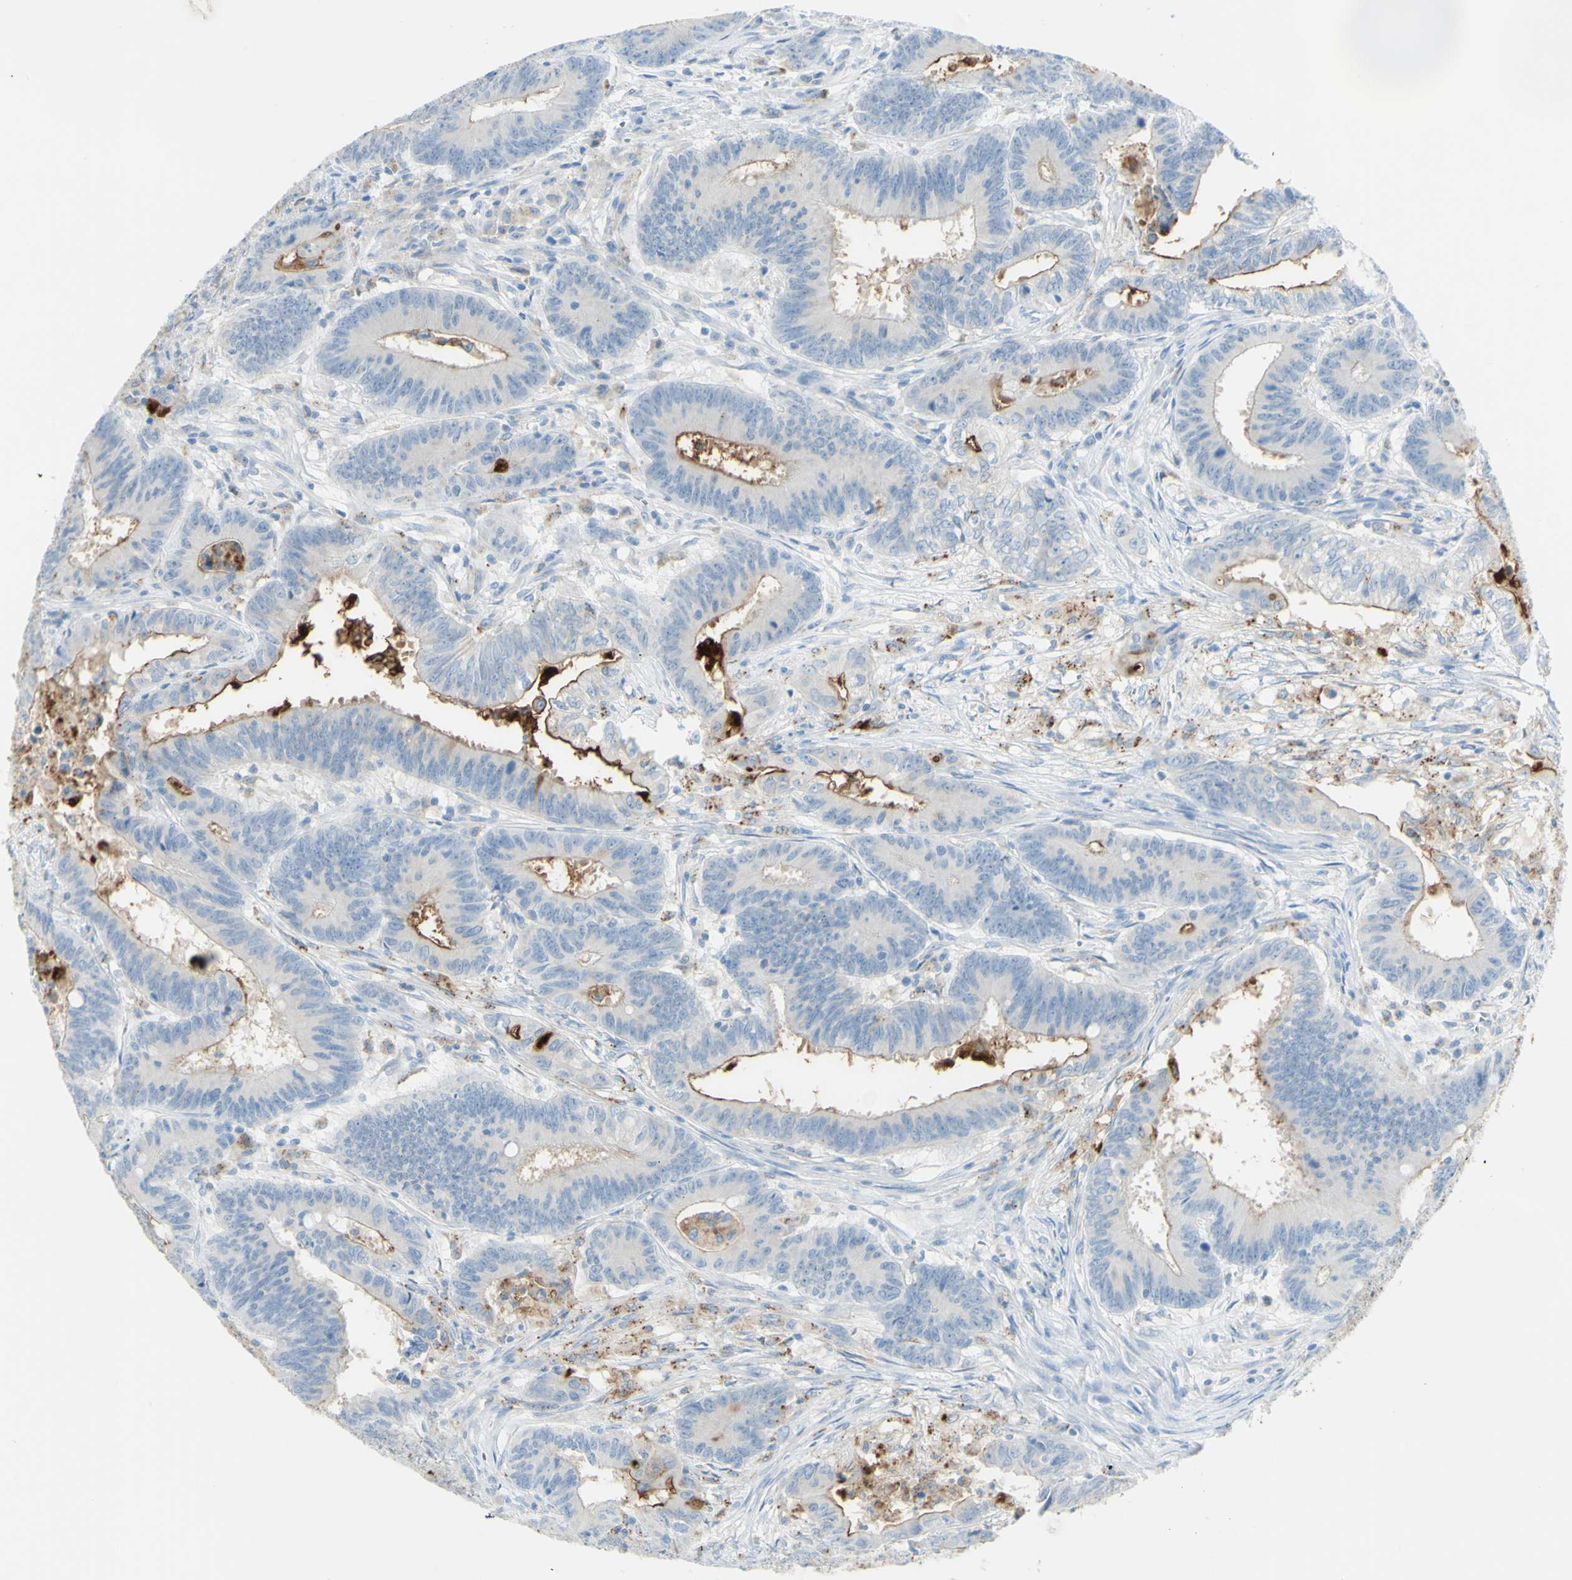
{"staining": {"intensity": "strong", "quantity": "25%-75%", "location": "cytoplasmic/membranous"}, "tissue": "colorectal cancer", "cell_type": "Tumor cells", "image_type": "cancer", "snomed": [{"axis": "morphology", "description": "Adenocarcinoma, NOS"}, {"axis": "topography", "description": "Colon"}], "caption": "A photomicrograph showing strong cytoplasmic/membranous positivity in approximately 25%-75% of tumor cells in colorectal cancer (adenocarcinoma), as visualized by brown immunohistochemical staining.", "gene": "TSPAN1", "patient": {"sex": "male", "age": 45}}